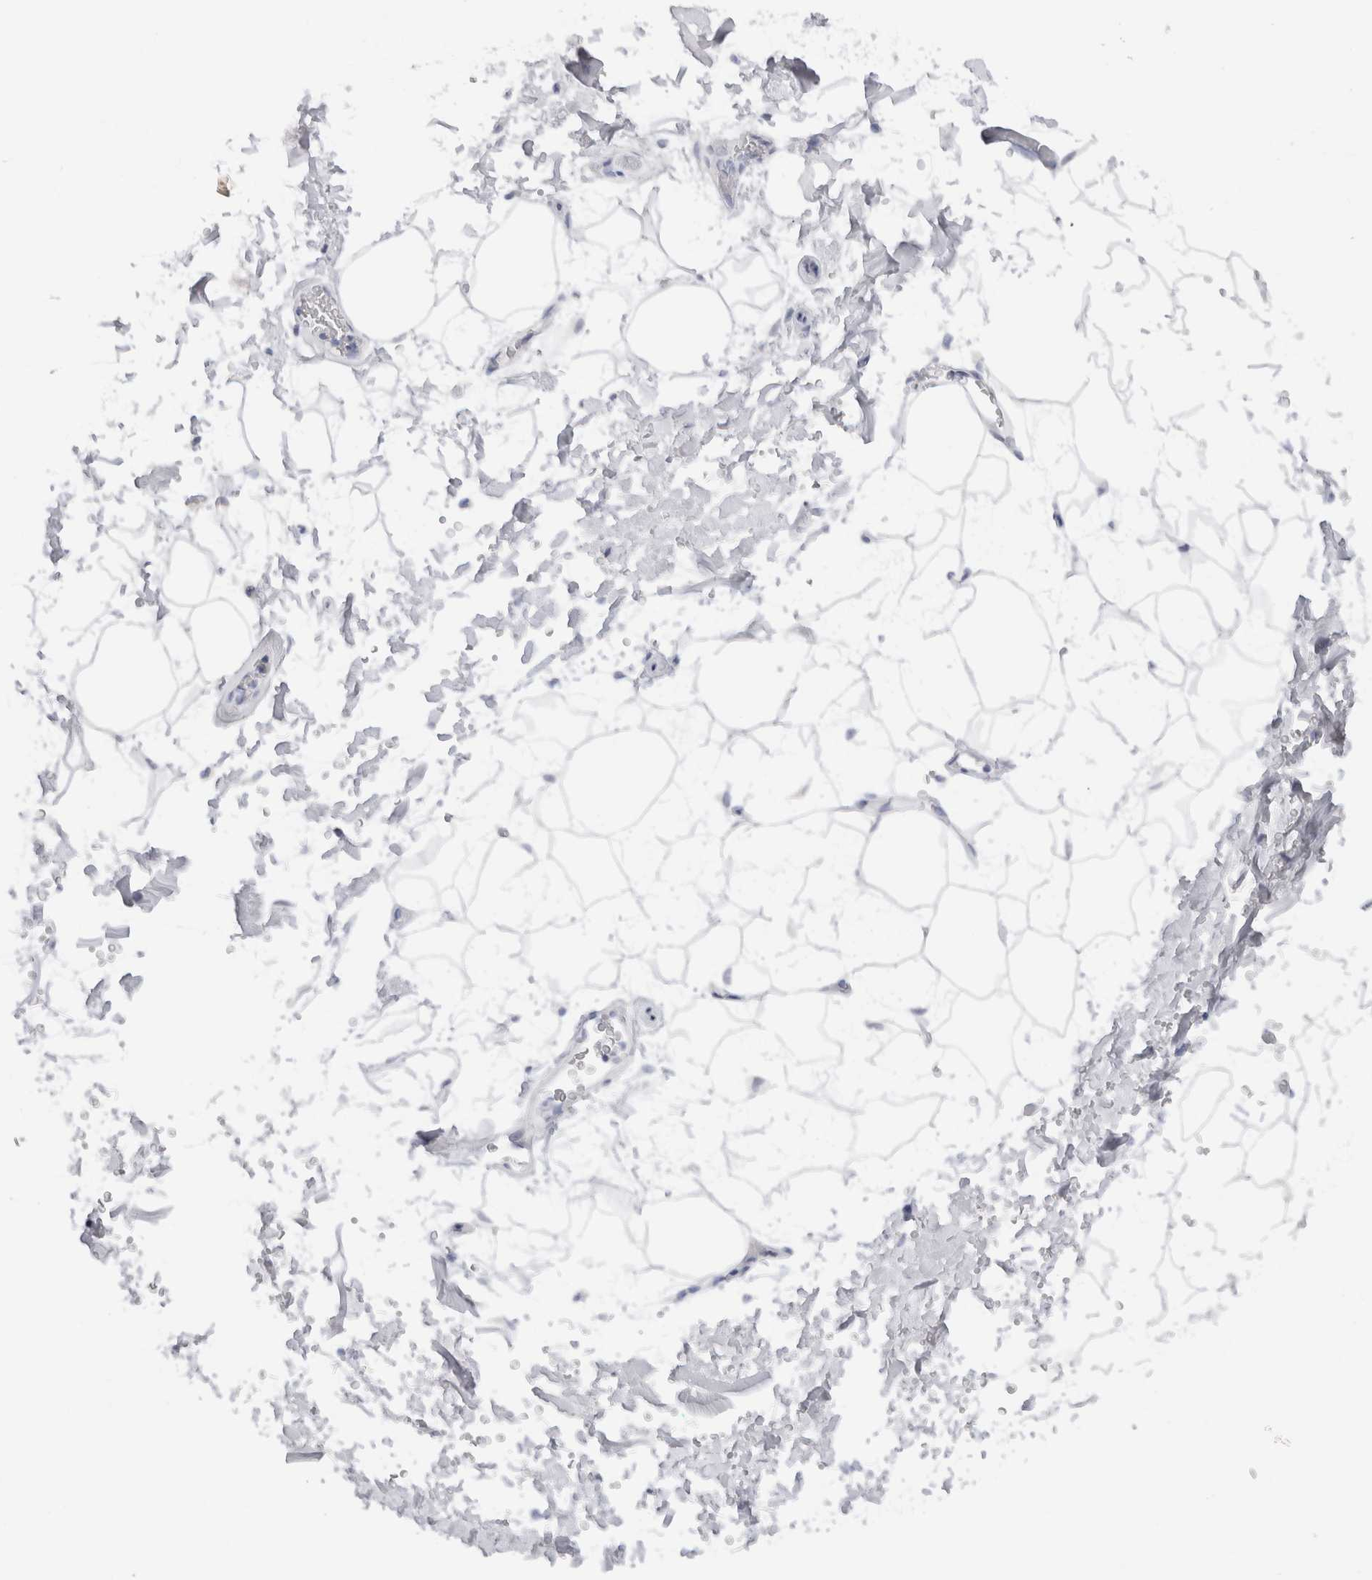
{"staining": {"intensity": "negative", "quantity": "none", "location": "none"}, "tissue": "adipose tissue", "cell_type": "Adipocytes", "image_type": "normal", "snomed": [{"axis": "morphology", "description": "Normal tissue, NOS"}, {"axis": "topography", "description": "Soft tissue"}], "caption": "Immunohistochemistry image of normal adipose tissue: human adipose tissue stained with DAB (3,3'-diaminobenzidine) shows no significant protein staining in adipocytes.", "gene": "C9orf50", "patient": {"sex": "male", "age": 72}}